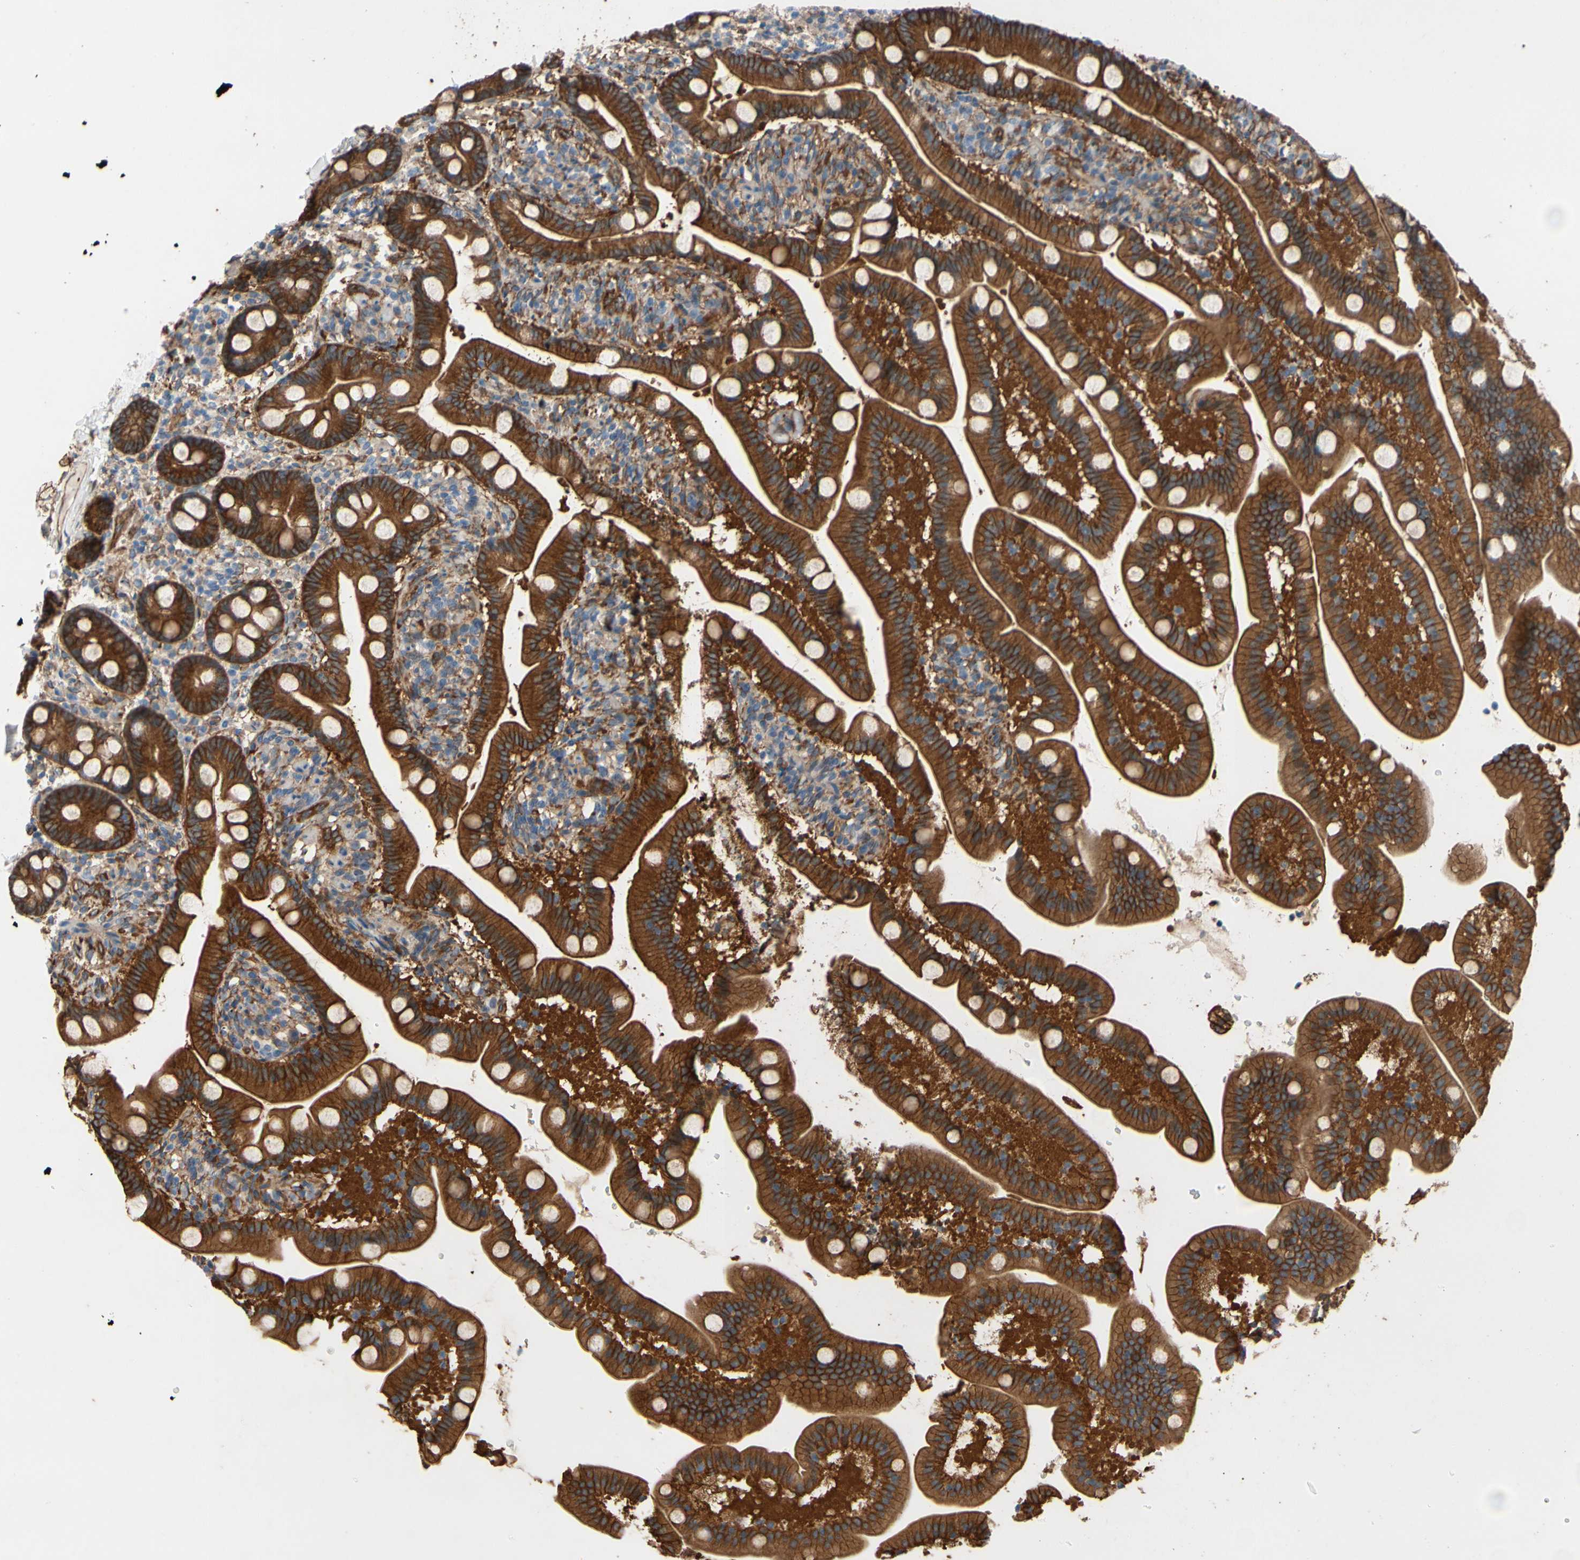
{"staining": {"intensity": "strong", "quantity": ">75%", "location": "cytoplasmic/membranous"}, "tissue": "duodenum", "cell_type": "Glandular cells", "image_type": "normal", "snomed": [{"axis": "morphology", "description": "Normal tissue, NOS"}, {"axis": "topography", "description": "Duodenum"}], "caption": "Immunohistochemistry (IHC) histopathology image of normal duodenum: duodenum stained using immunohistochemistry (IHC) demonstrates high levels of strong protein expression localized specifically in the cytoplasmic/membranous of glandular cells, appearing as a cytoplasmic/membranous brown color.", "gene": "CTTNBP2", "patient": {"sex": "male", "age": 54}}